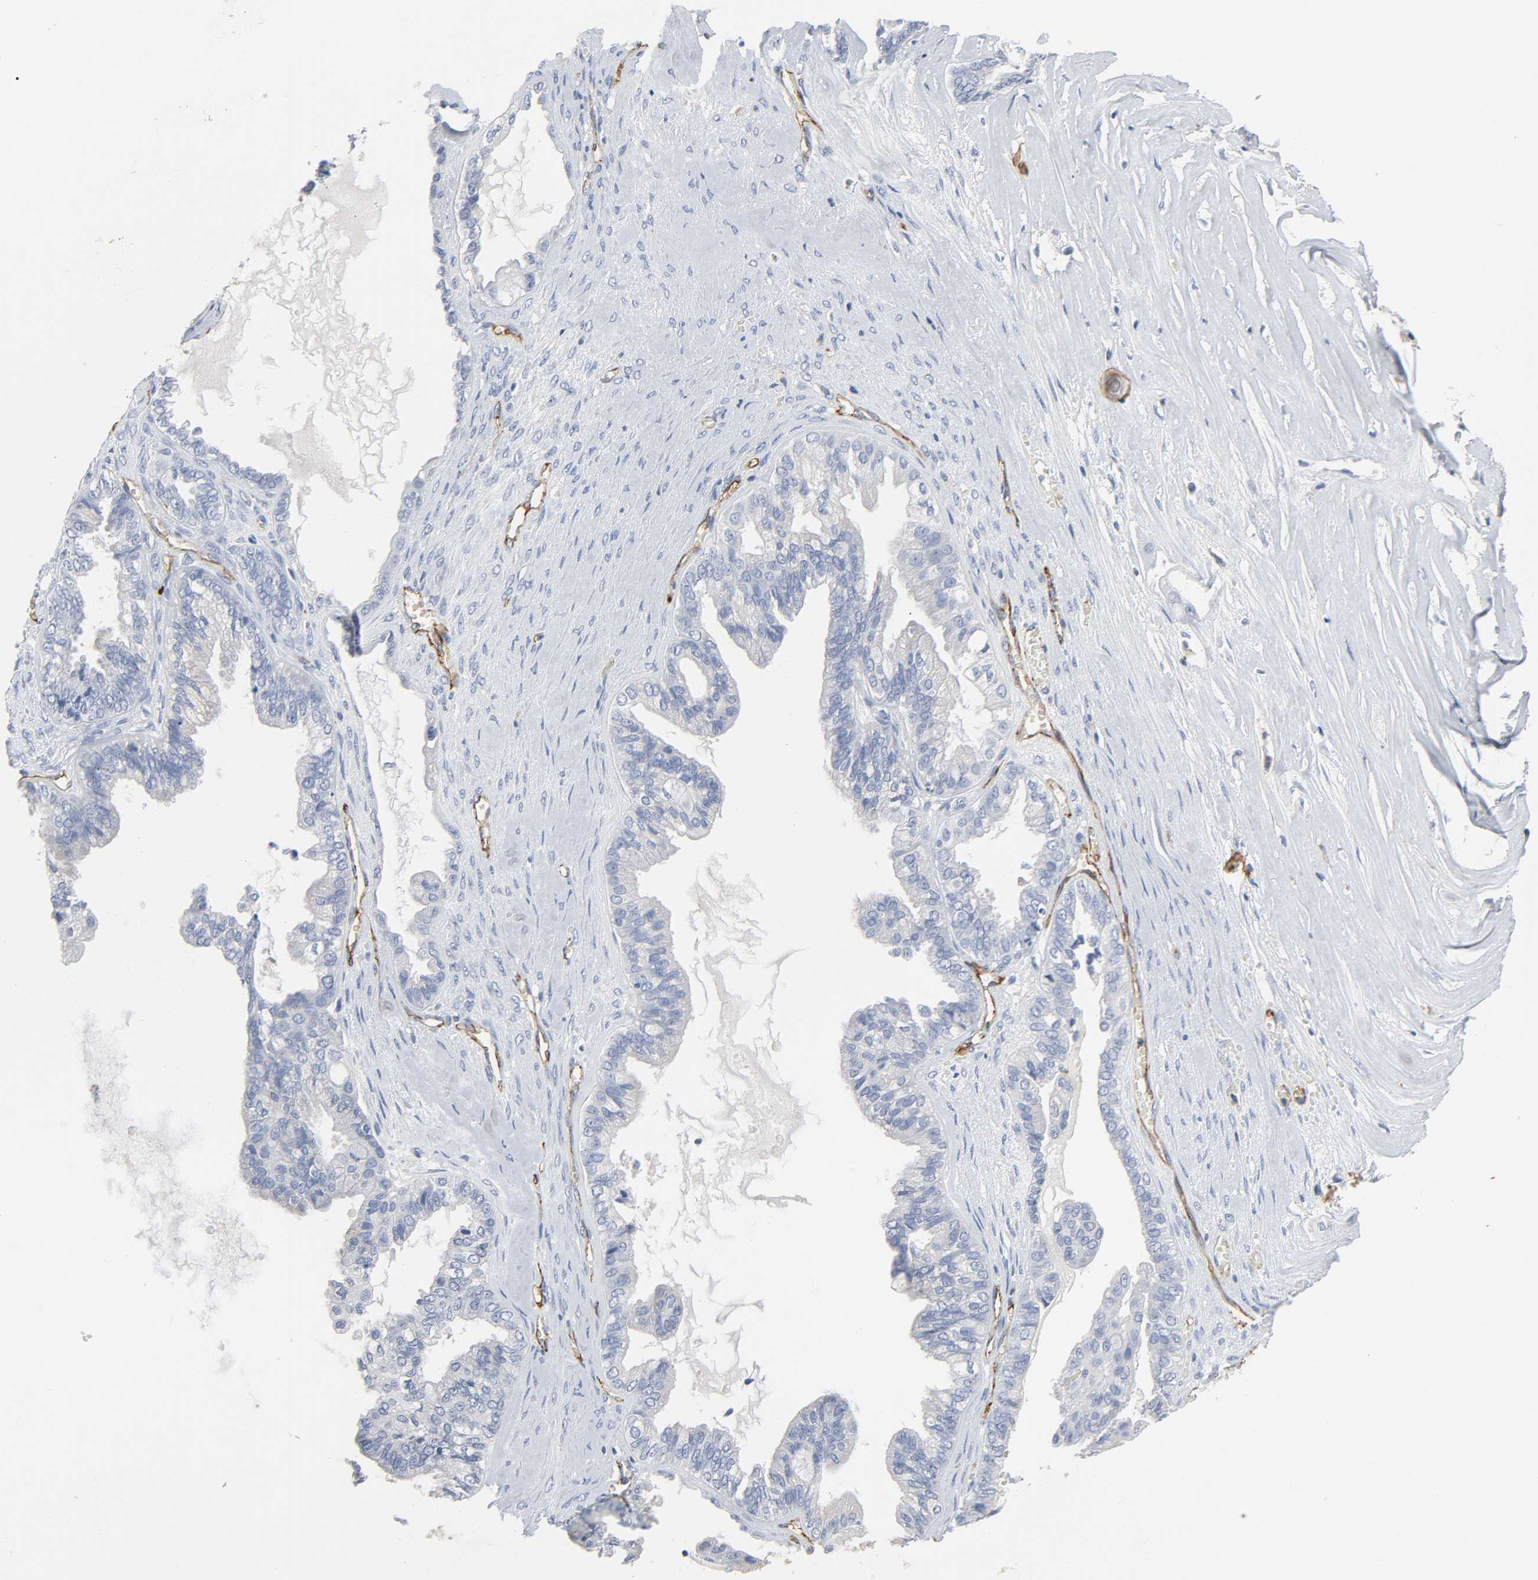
{"staining": {"intensity": "negative", "quantity": "none", "location": "none"}, "tissue": "ovarian cancer", "cell_type": "Tumor cells", "image_type": "cancer", "snomed": [{"axis": "morphology", "description": "Carcinoma, NOS"}, {"axis": "morphology", "description": "Carcinoma, endometroid"}, {"axis": "topography", "description": "Ovary"}], "caption": "High power microscopy histopathology image of an IHC histopathology image of ovarian cancer, revealing no significant positivity in tumor cells.", "gene": "PECAM1", "patient": {"sex": "female", "age": 50}}